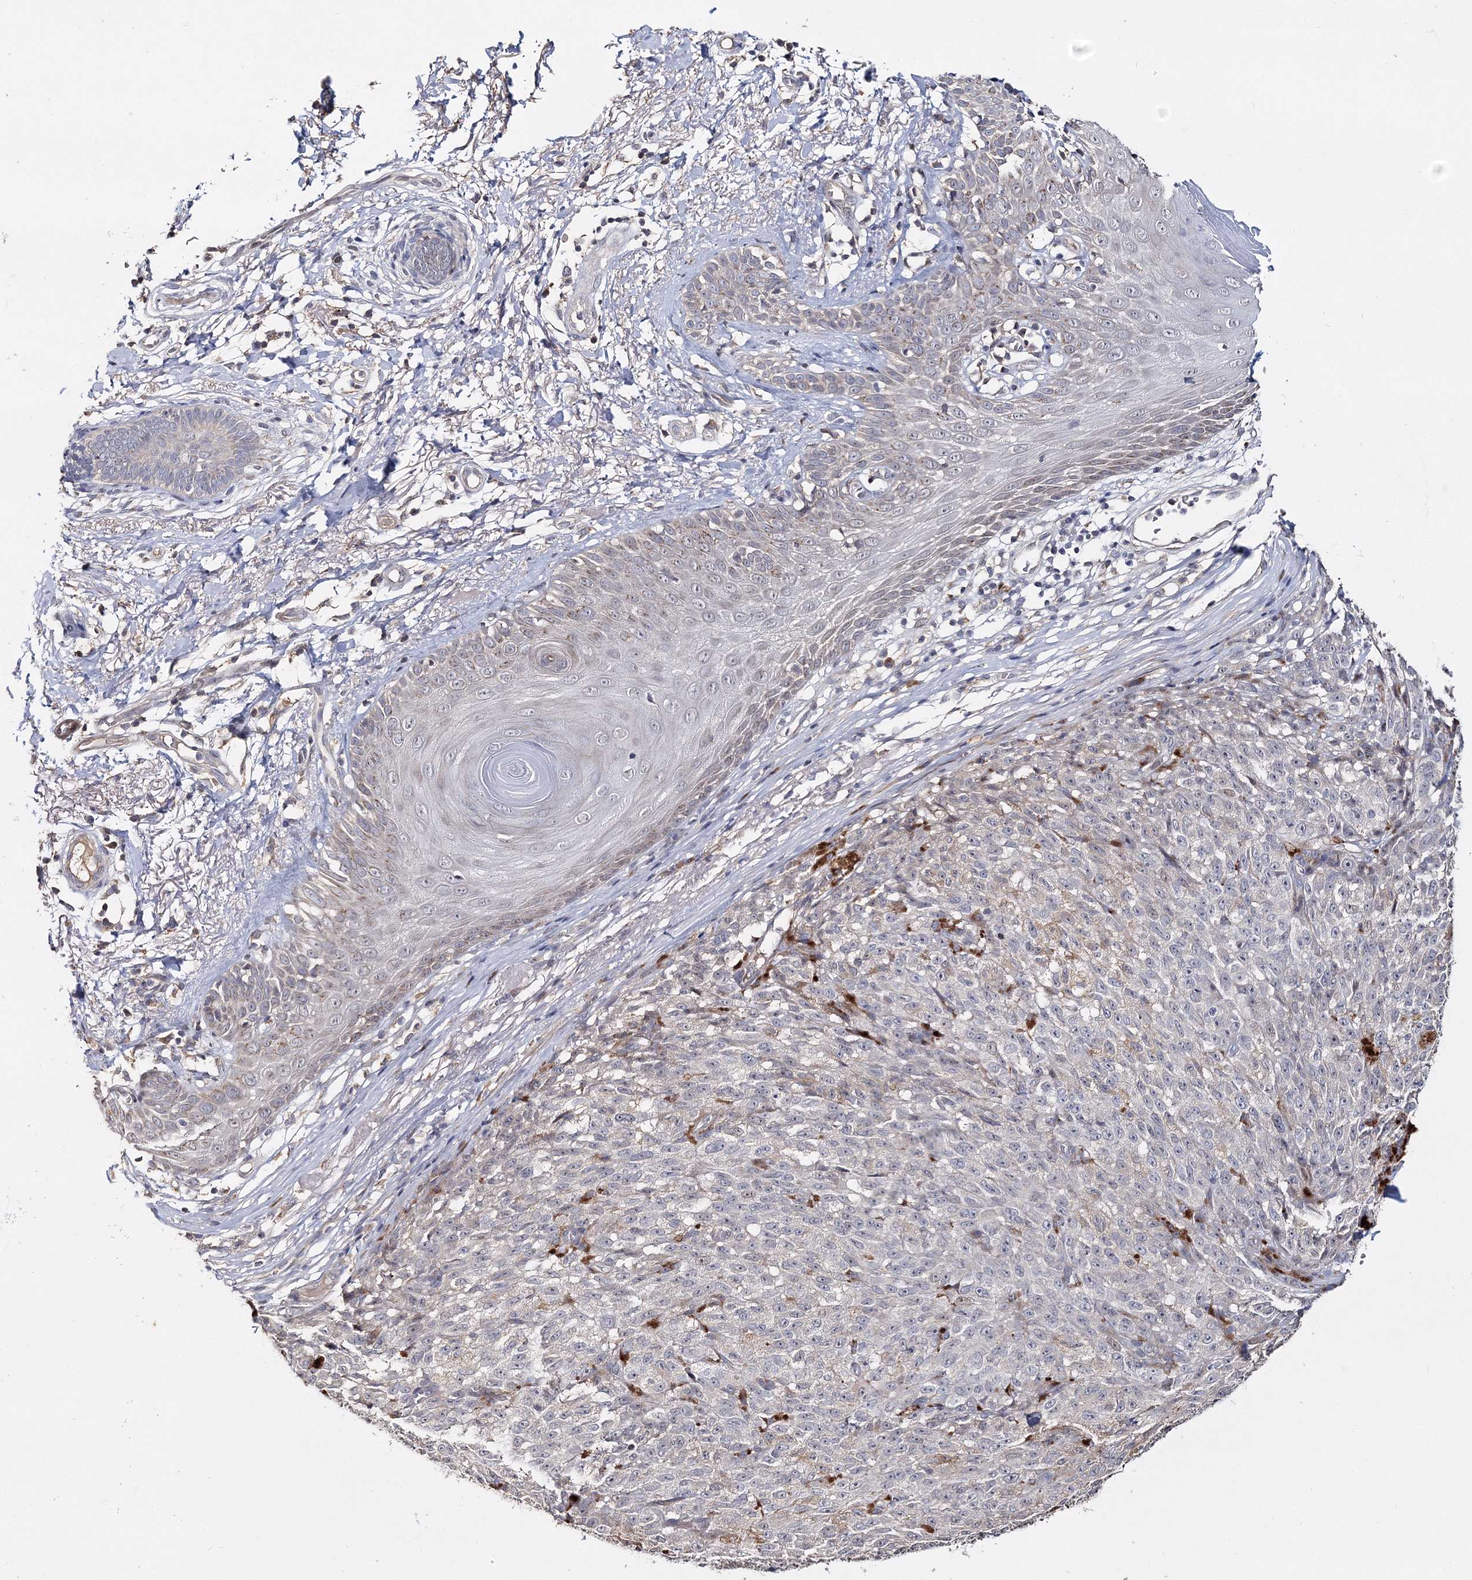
{"staining": {"intensity": "negative", "quantity": "none", "location": "none"}, "tissue": "melanoma", "cell_type": "Tumor cells", "image_type": "cancer", "snomed": [{"axis": "morphology", "description": "Malignant melanoma, NOS"}, {"axis": "topography", "description": "Skin"}], "caption": "This is a image of immunohistochemistry (IHC) staining of malignant melanoma, which shows no expression in tumor cells.", "gene": "GJB5", "patient": {"sex": "female", "age": 82}}